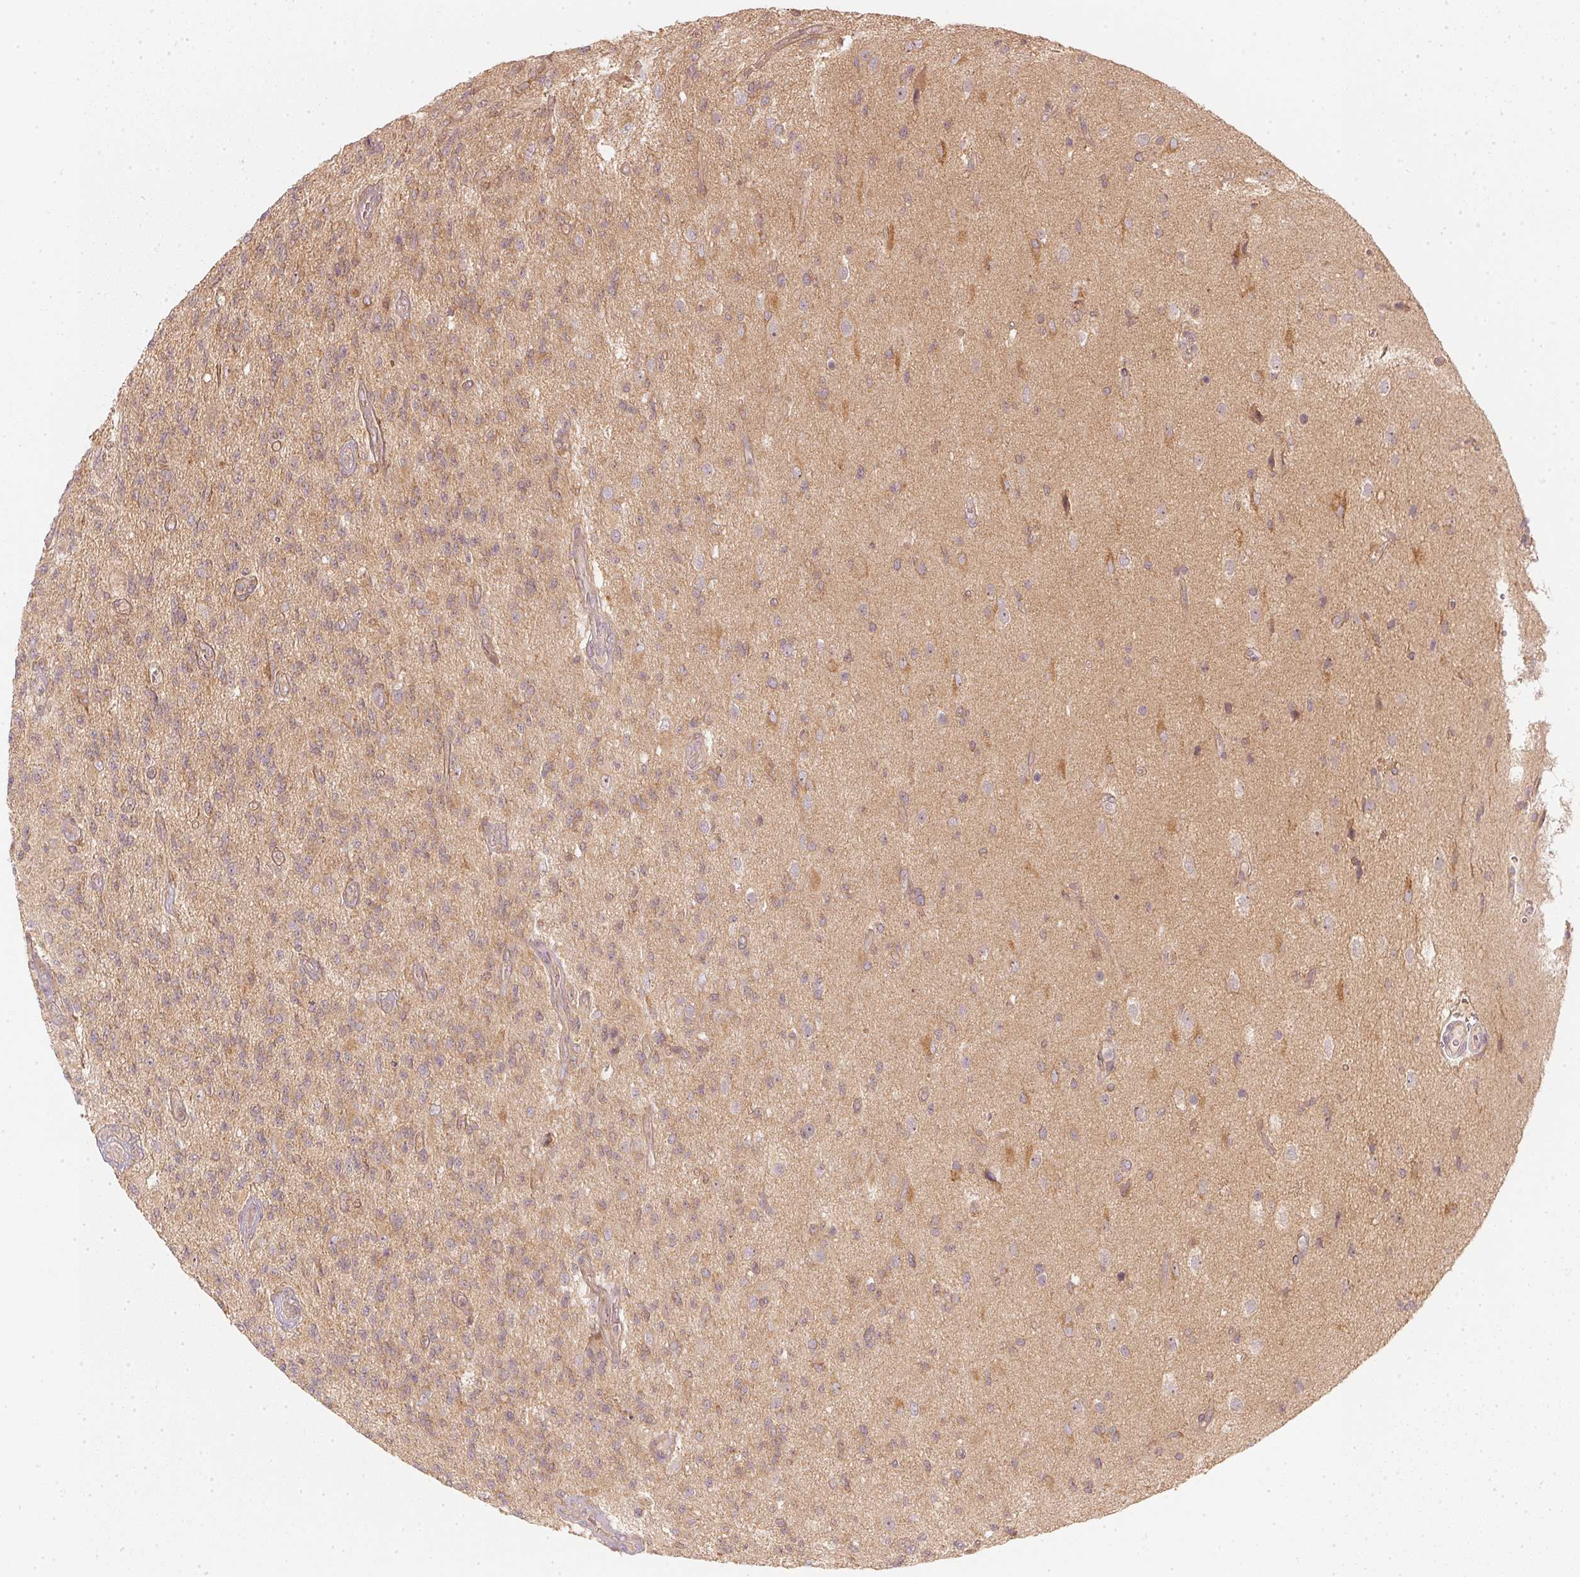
{"staining": {"intensity": "moderate", "quantity": "<25%", "location": "cytoplasmic/membranous"}, "tissue": "glioma", "cell_type": "Tumor cells", "image_type": "cancer", "snomed": [{"axis": "morphology", "description": "Glioma, malignant, High grade"}, {"axis": "topography", "description": "Brain"}], "caption": "Protein expression analysis of human glioma reveals moderate cytoplasmic/membranous positivity in approximately <25% of tumor cells.", "gene": "WDR54", "patient": {"sex": "male", "age": 56}}